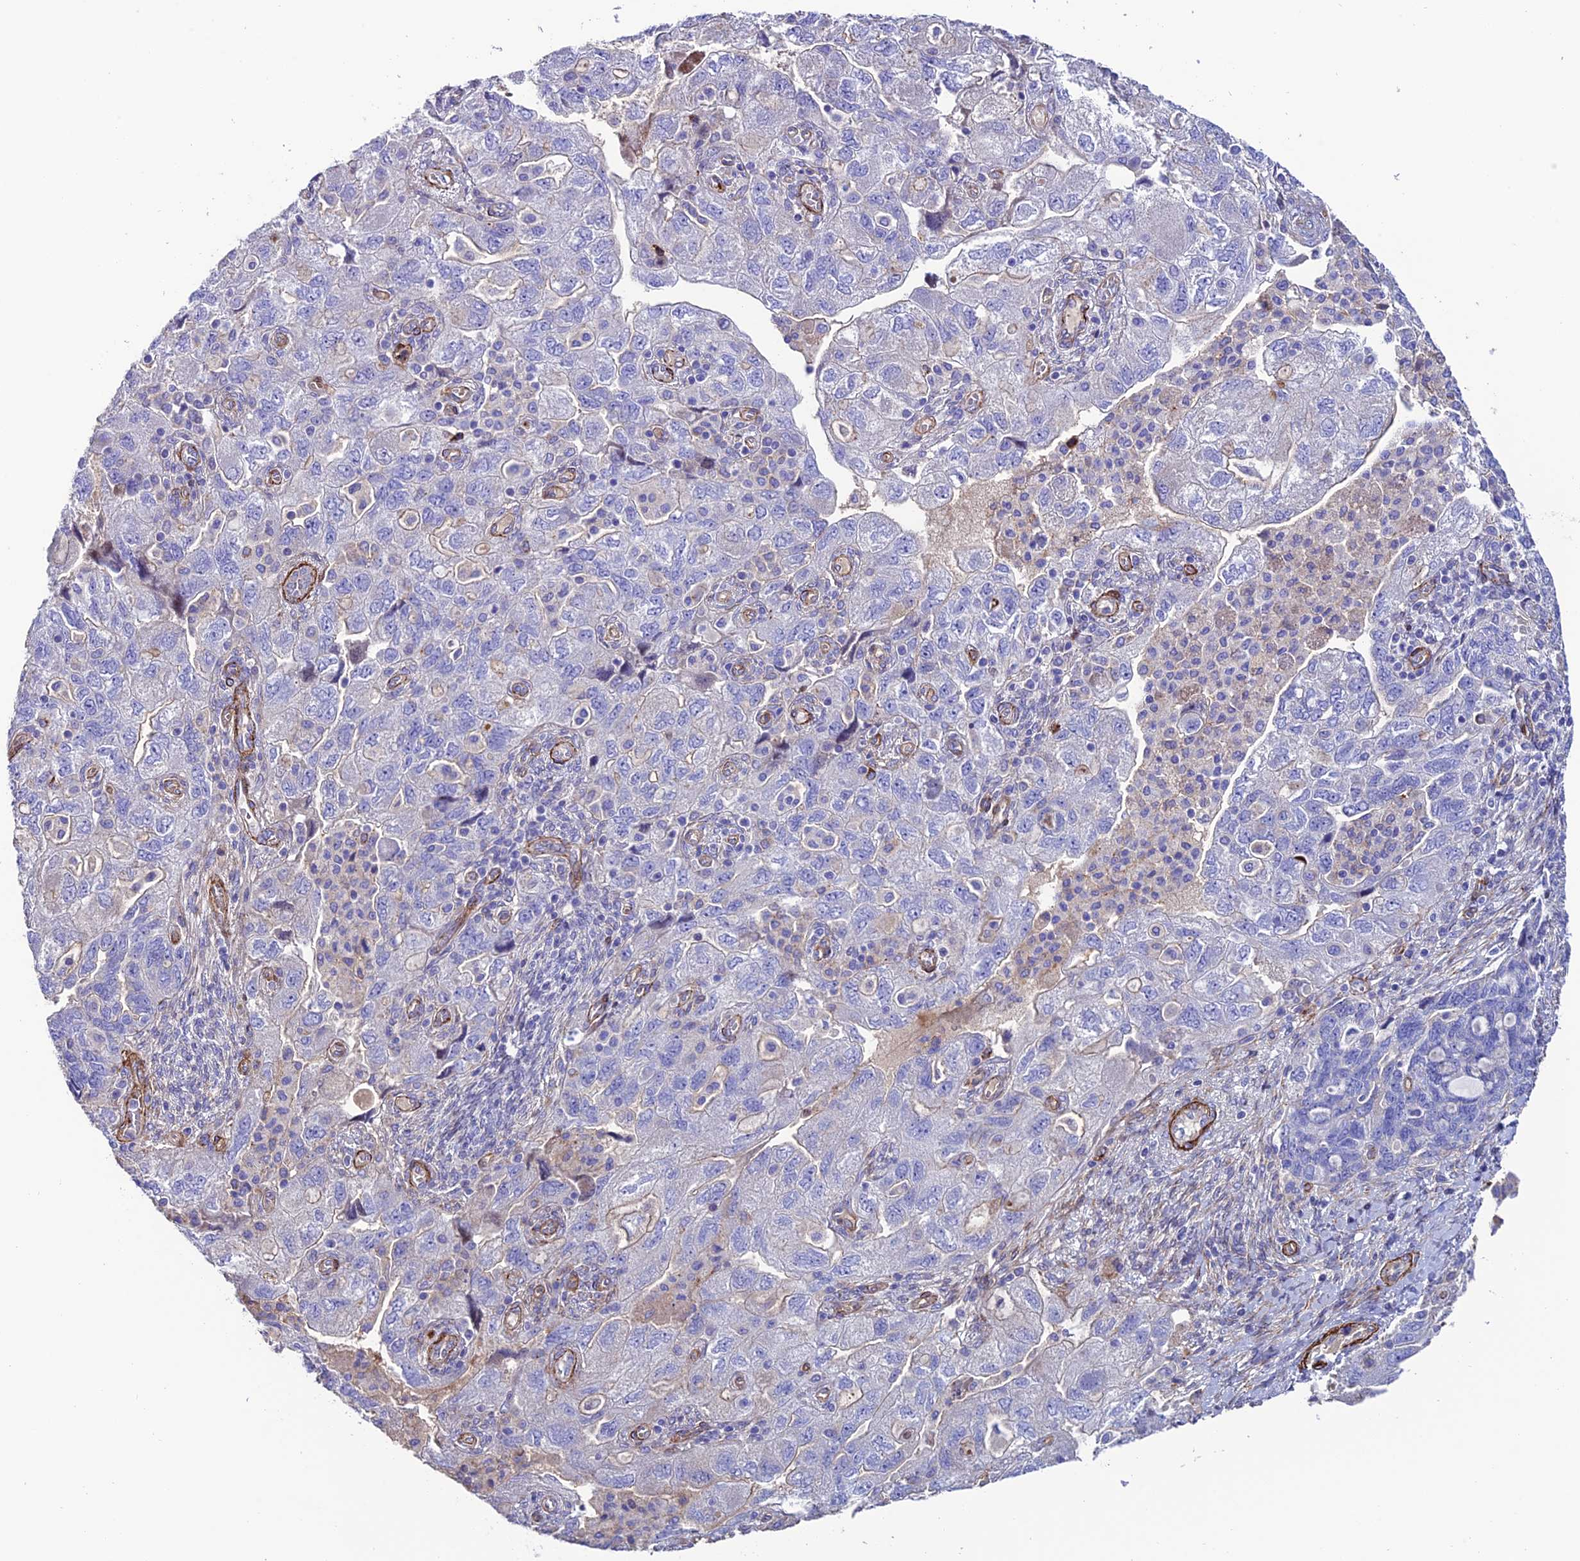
{"staining": {"intensity": "negative", "quantity": "none", "location": "none"}, "tissue": "ovarian cancer", "cell_type": "Tumor cells", "image_type": "cancer", "snomed": [{"axis": "morphology", "description": "Carcinoma, endometroid"}, {"axis": "topography", "description": "Ovary"}], "caption": "This photomicrograph is of endometroid carcinoma (ovarian) stained with IHC to label a protein in brown with the nuclei are counter-stained blue. There is no expression in tumor cells. Nuclei are stained in blue.", "gene": "REX1BD", "patient": {"sex": "female", "age": 51}}